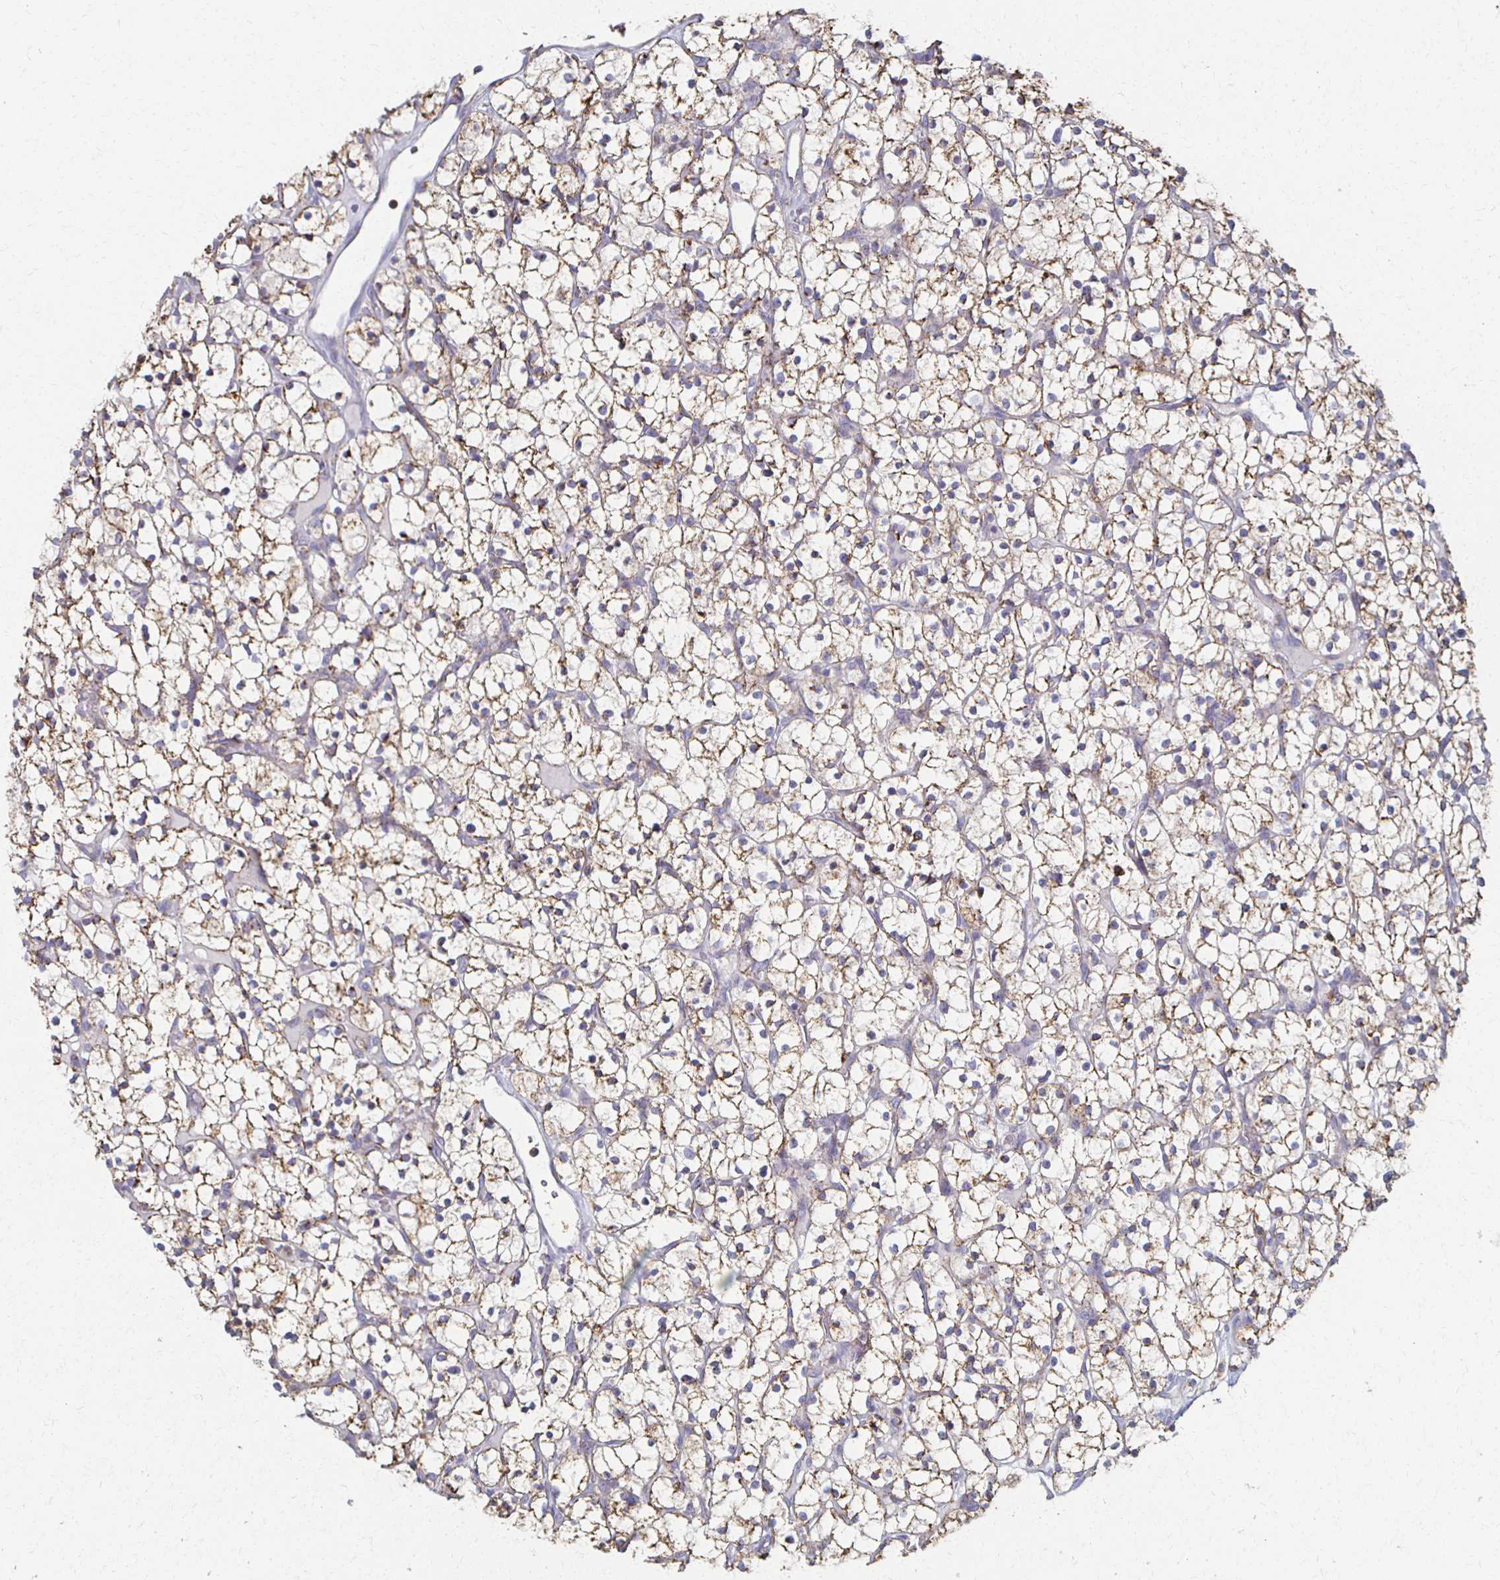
{"staining": {"intensity": "weak", "quantity": ">75%", "location": "cytoplasmic/membranous"}, "tissue": "renal cancer", "cell_type": "Tumor cells", "image_type": "cancer", "snomed": [{"axis": "morphology", "description": "Adenocarcinoma, NOS"}, {"axis": "topography", "description": "Kidney"}], "caption": "Renal adenocarcinoma was stained to show a protein in brown. There is low levels of weak cytoplasmic/membranous staining in approximately >75% of tumor cells. Using DAB (3,3'-diaminobenzidine) (brown) and hematoxylin (blue) stains, captured at high magnification using brightfield microscopy.", "gene": "CX3CR1", "patient": {"sex": "female", "age": 64}}